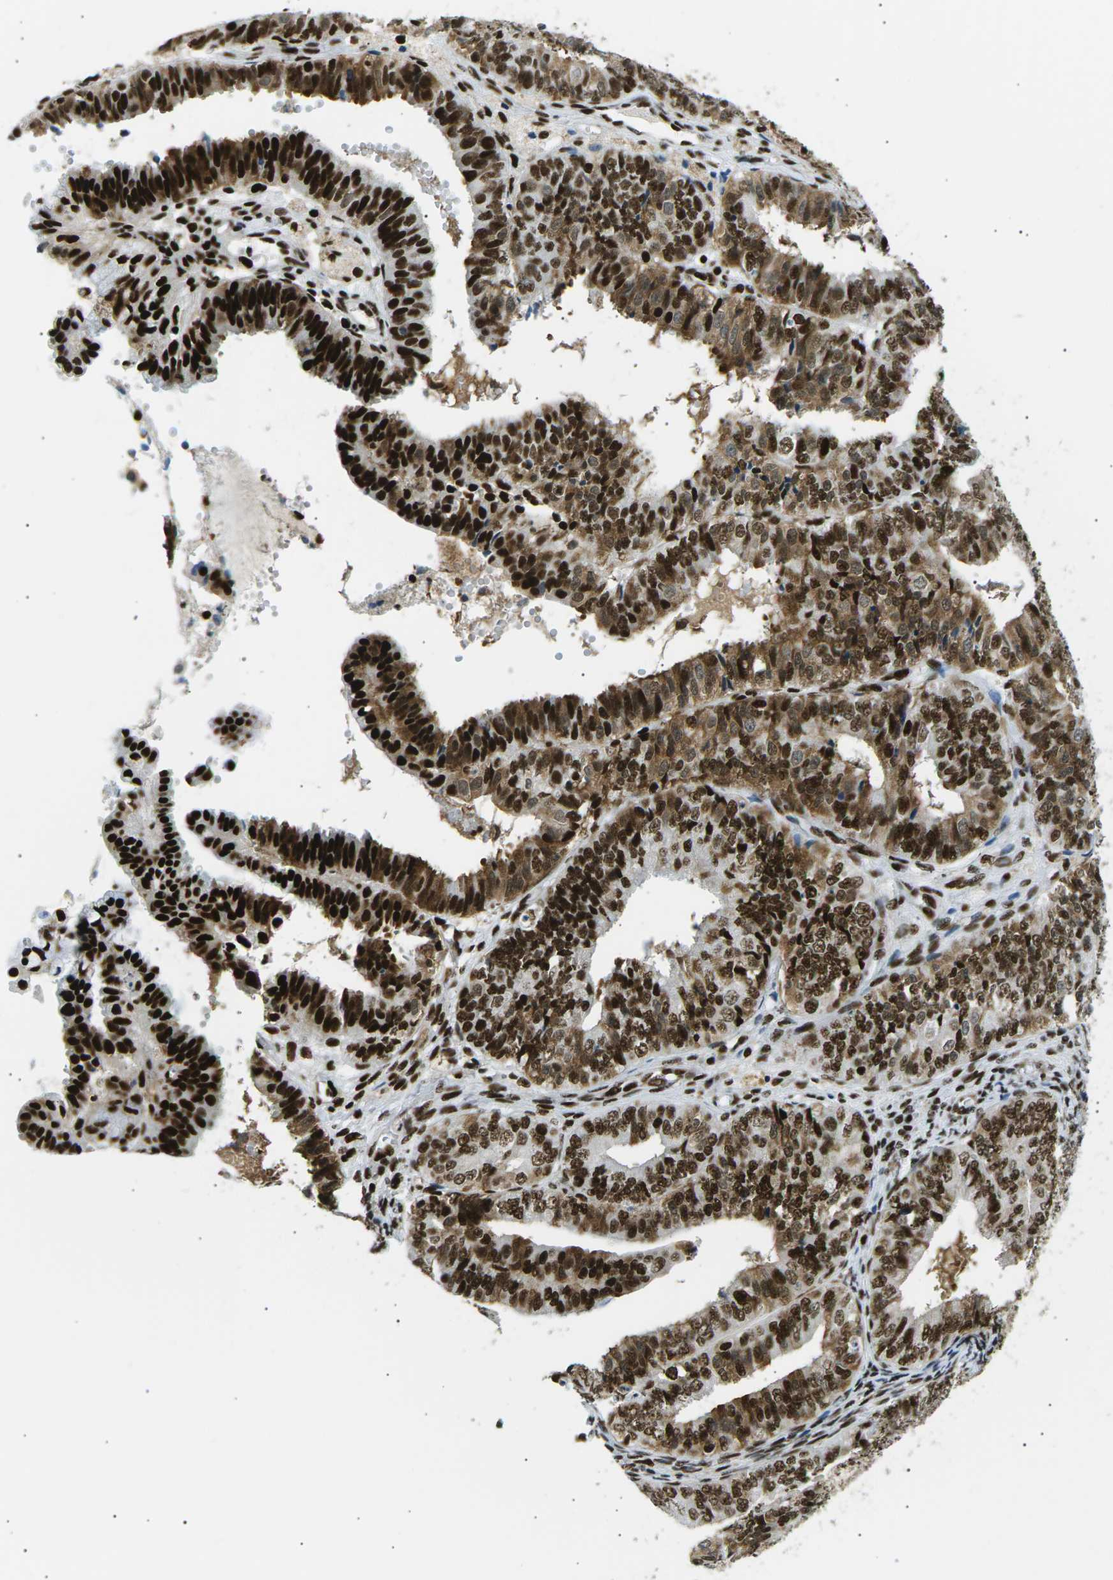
{"staining": {"intensity": "strong", "quantity": ">75%", "location": "cytoplasmic/membranous,nuclear"}, "tissue": "endometrial cancer", "cell_type": "Tumor cells", "image_type": "cancer", "snomed": [{"axis": "morphology", "description": "Adenocarcinoma, NOS"}, {"axis": "topography", "description": "Endometrium"}], "caption": "Brown immunohistochemical staining in endometrial cancer (adenocarcinoma) shows strong cytoplasmic/membranous and nuclear staining in approximately >75% of tumor cells. The protein of interest is stained brown, and the nuclei are stained in blue (DAB IHC with brightfield microscopy, high magnification).", "gene": "RPA2", "patient": {"sex": "female", "age": 63}}